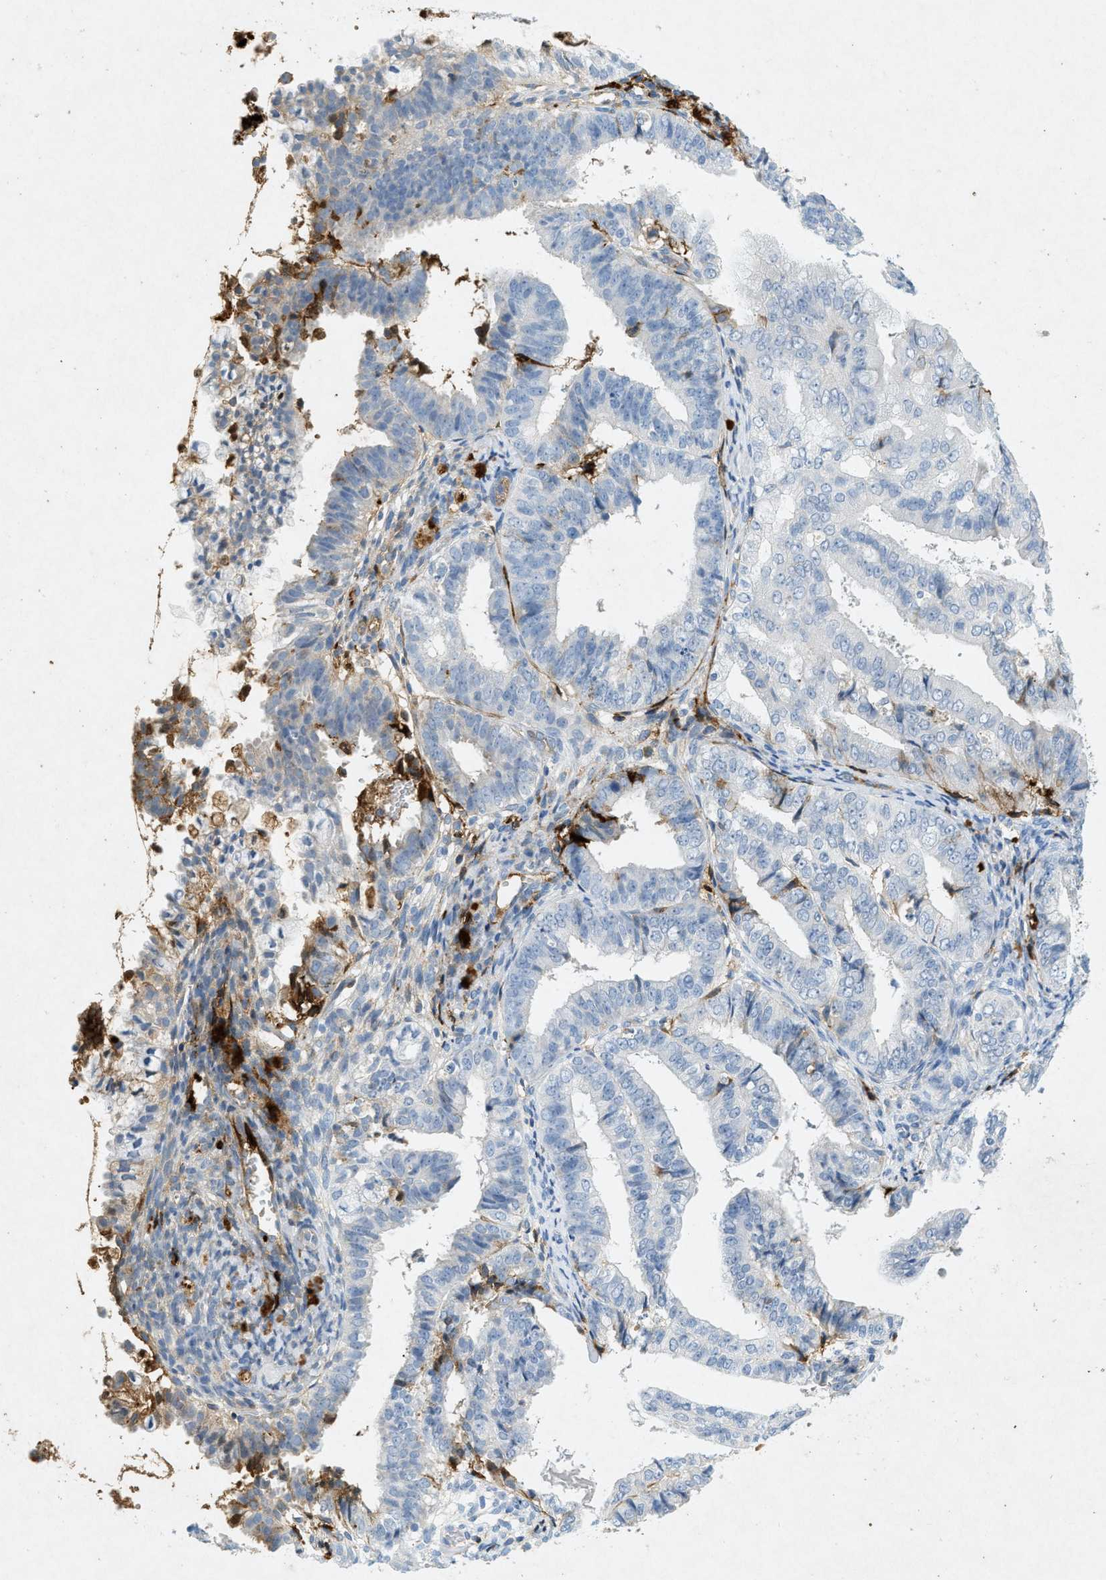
{"staining": {"intensity": "weak", "quantity": "<25%", "location": "cytoplasmic/membranous"}, "tissue": "endometrial cancer", "cell_type": "Tumor cells", "image_type": "cancer", "snomed": [{"axis": "morphology", "description": "Adenocarcinoma, NOS"}, {"axis": "topography", "description": "Endometrium"}], "caption": "Tumor cells are negative for protein expression in human endometrial adenocarcinoma.", "gene": "F2", "patient": {"sex": "female", "age": 63}}